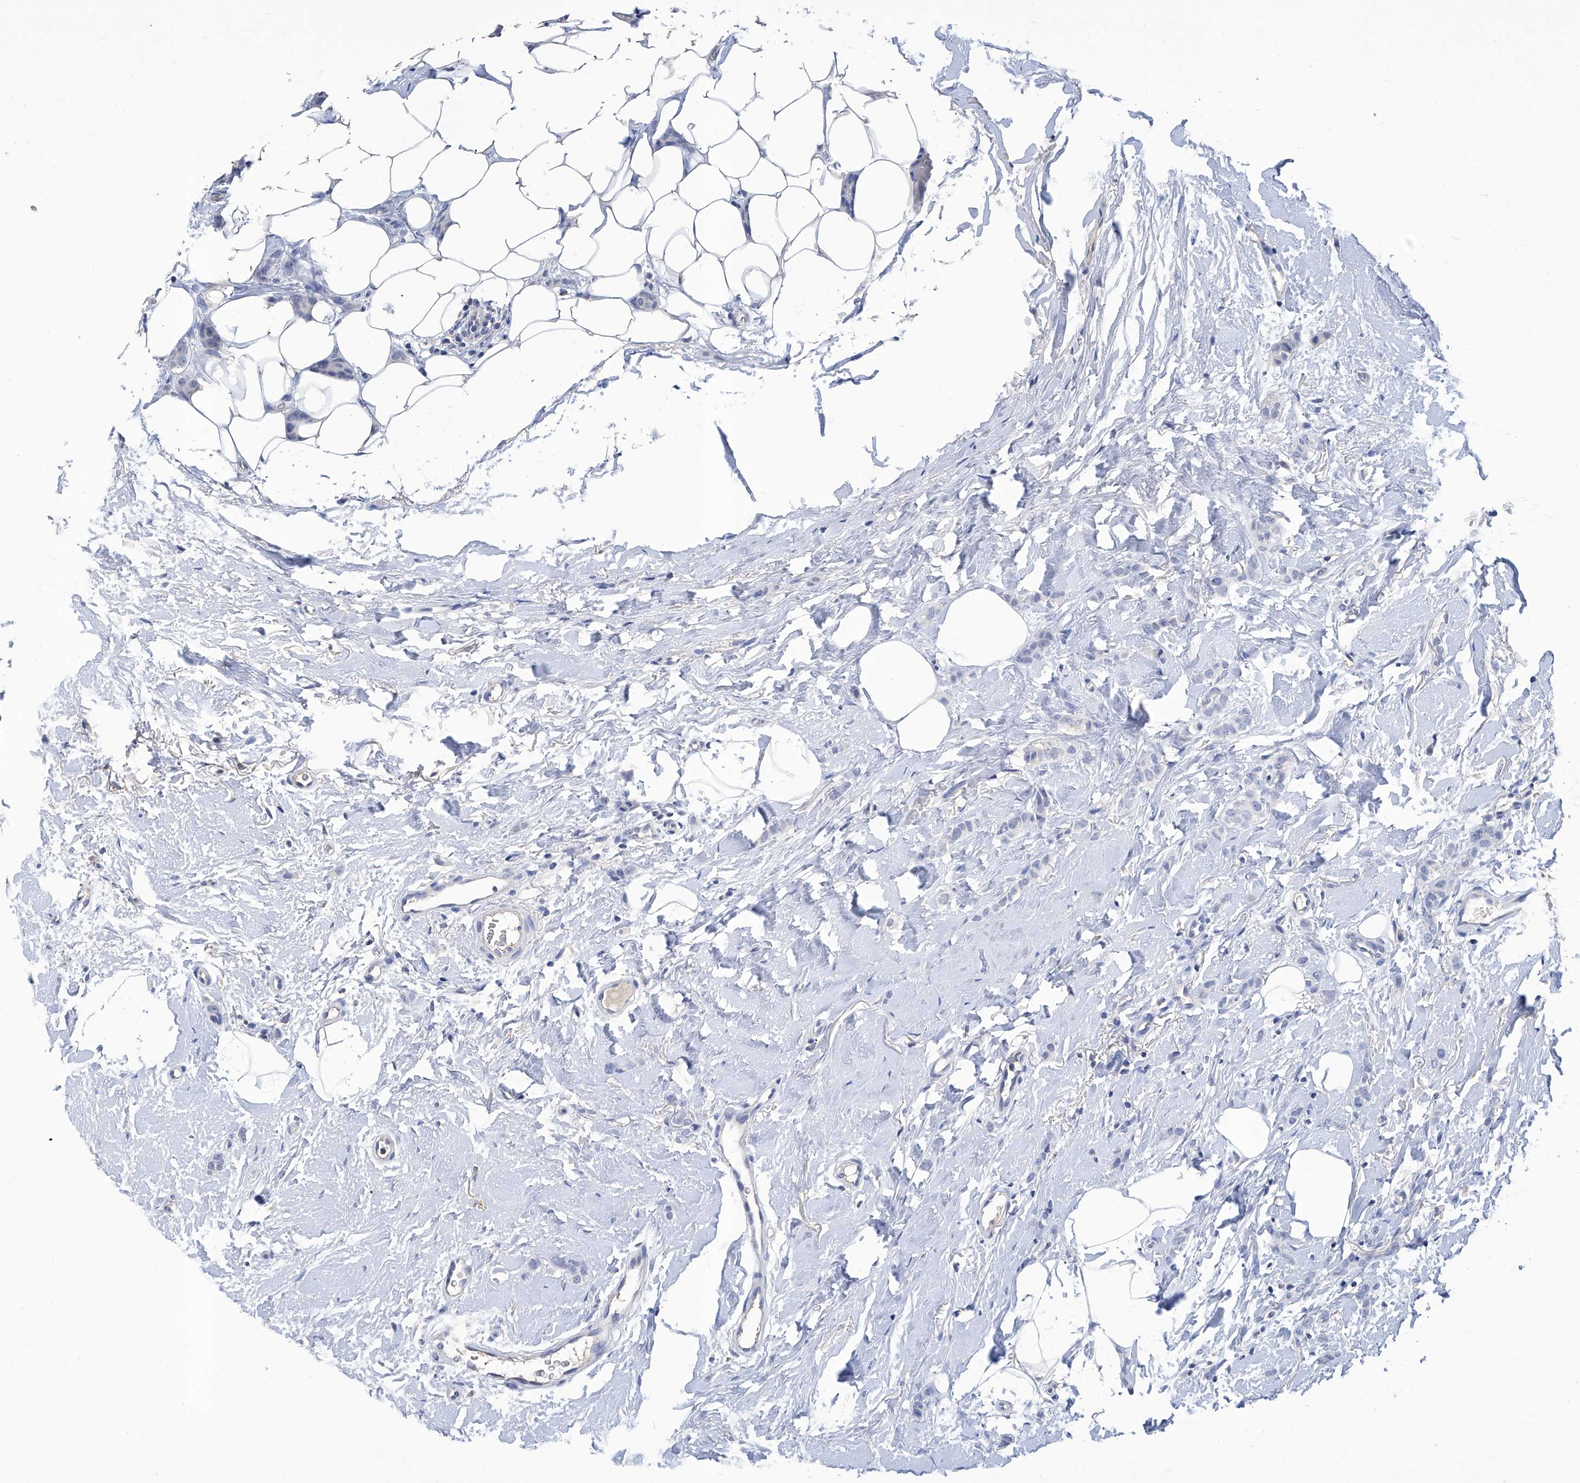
{"staining": {"intensity": "negative", "quantity": "none", "location": "none"}, "tissue": "breast cancer", "cell_type": "Tumor cells", "image_type": "cancer", "snomed": [{"axis": "morphology", "description": "Lobular carcinoma"}, {"axis": "topography", "description": "Skin"}, {"axis": "topography", "description": "Breast"}], "caption": "Breast cancer was stained to show a protein in brown. There is no significant expression in tumor cells.", "gene": "GPT", "patient": {"sex": "female", "age": 46}}